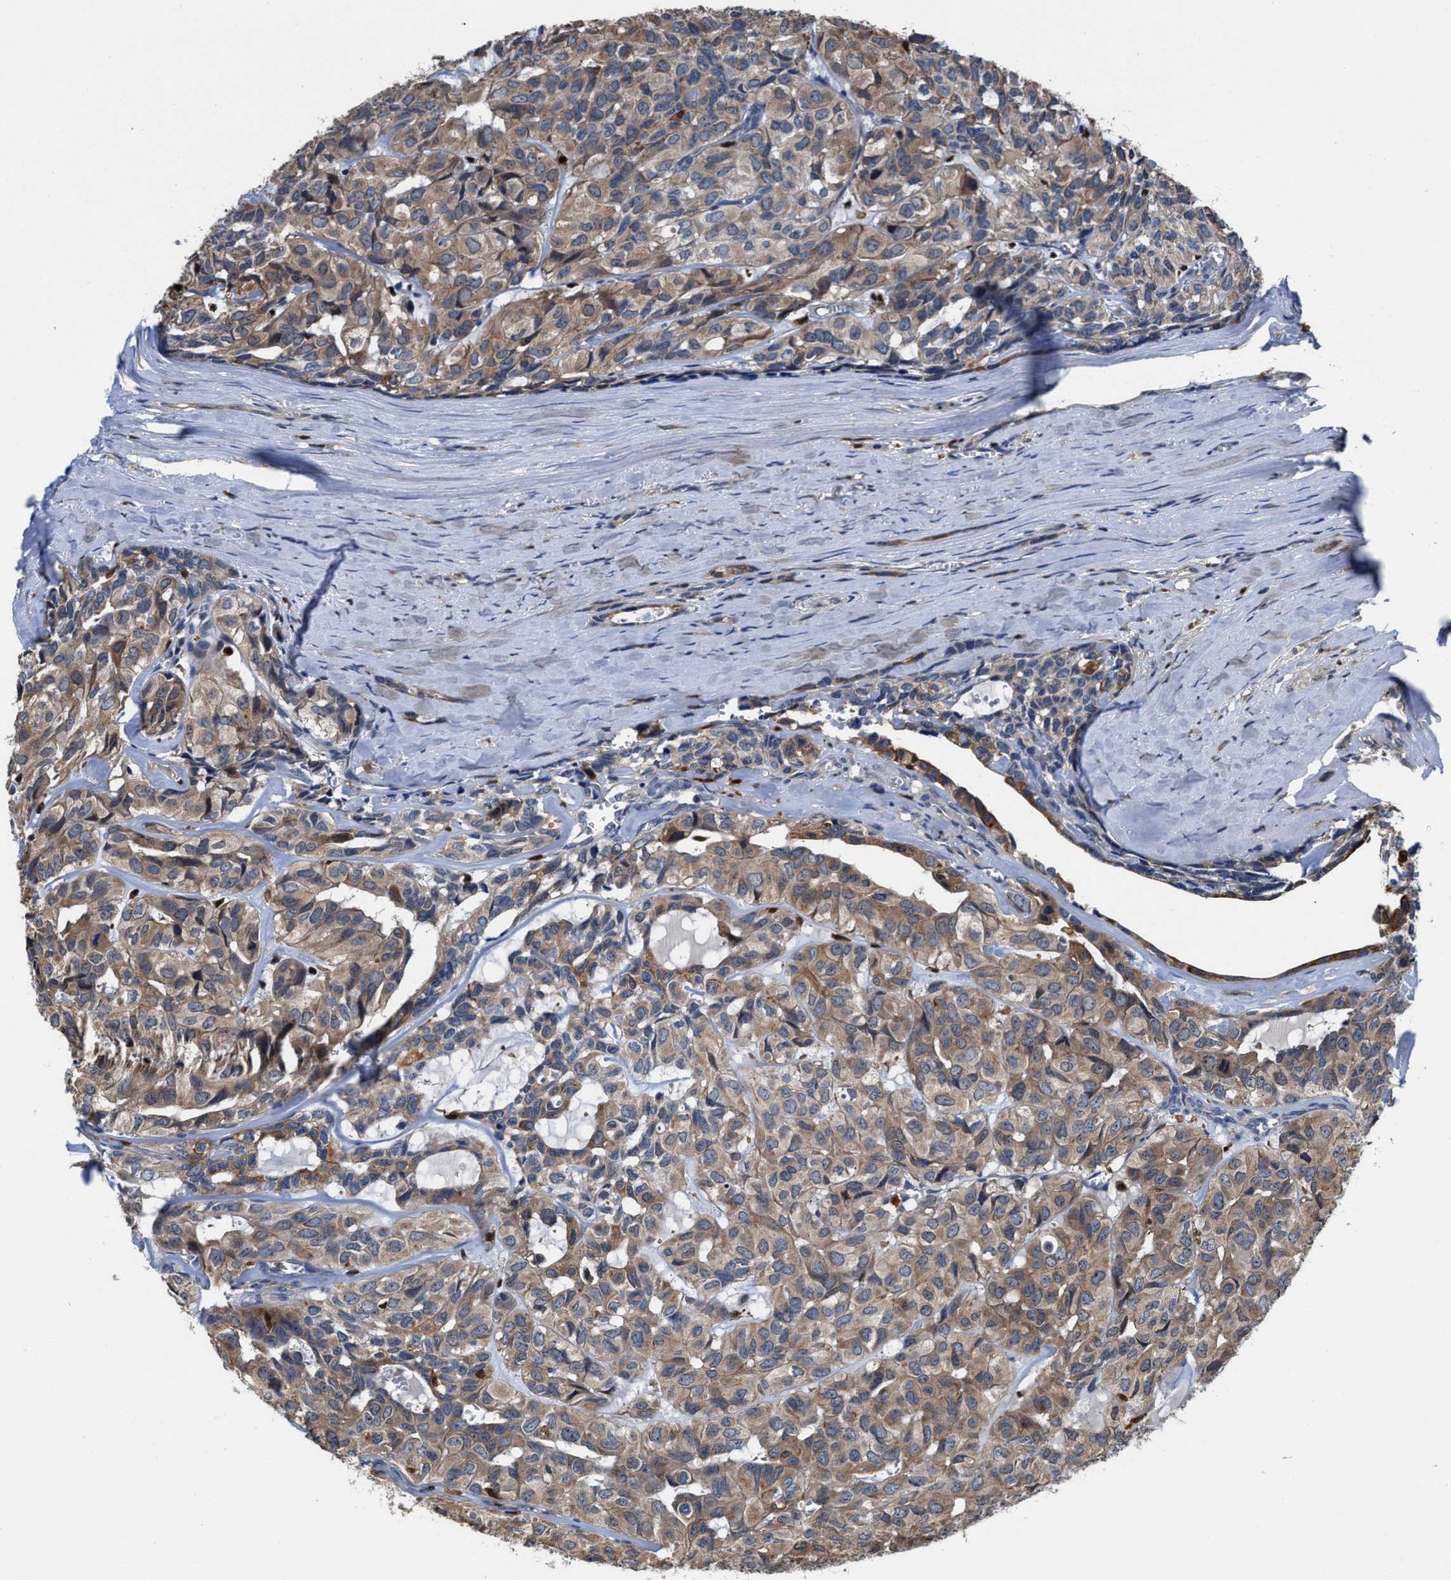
{"staining": {"intensity": "moderate", "quantity": ">75%", "location": "cytoplasmic/membranous"}, "tissue": "head and neck cancer", "cell_type": "Tumor cells", "image_type": "cancer", "snomed": [{"axis": "morphology", "description": "Adenocarcinoma, NOS"}, {"axis": "topography", "description": "Salivary gland, NOS"}, {"axis": "topography", "description": "Head-Neck"}], "caption": "A medium amount of moderate cytoplasmic/membranous positivity is appreciated in about >75% of tumor cells in head and neck cancer tissue.", "gene": "RGS10", "patient": {"sex": "female", "age": 76}}